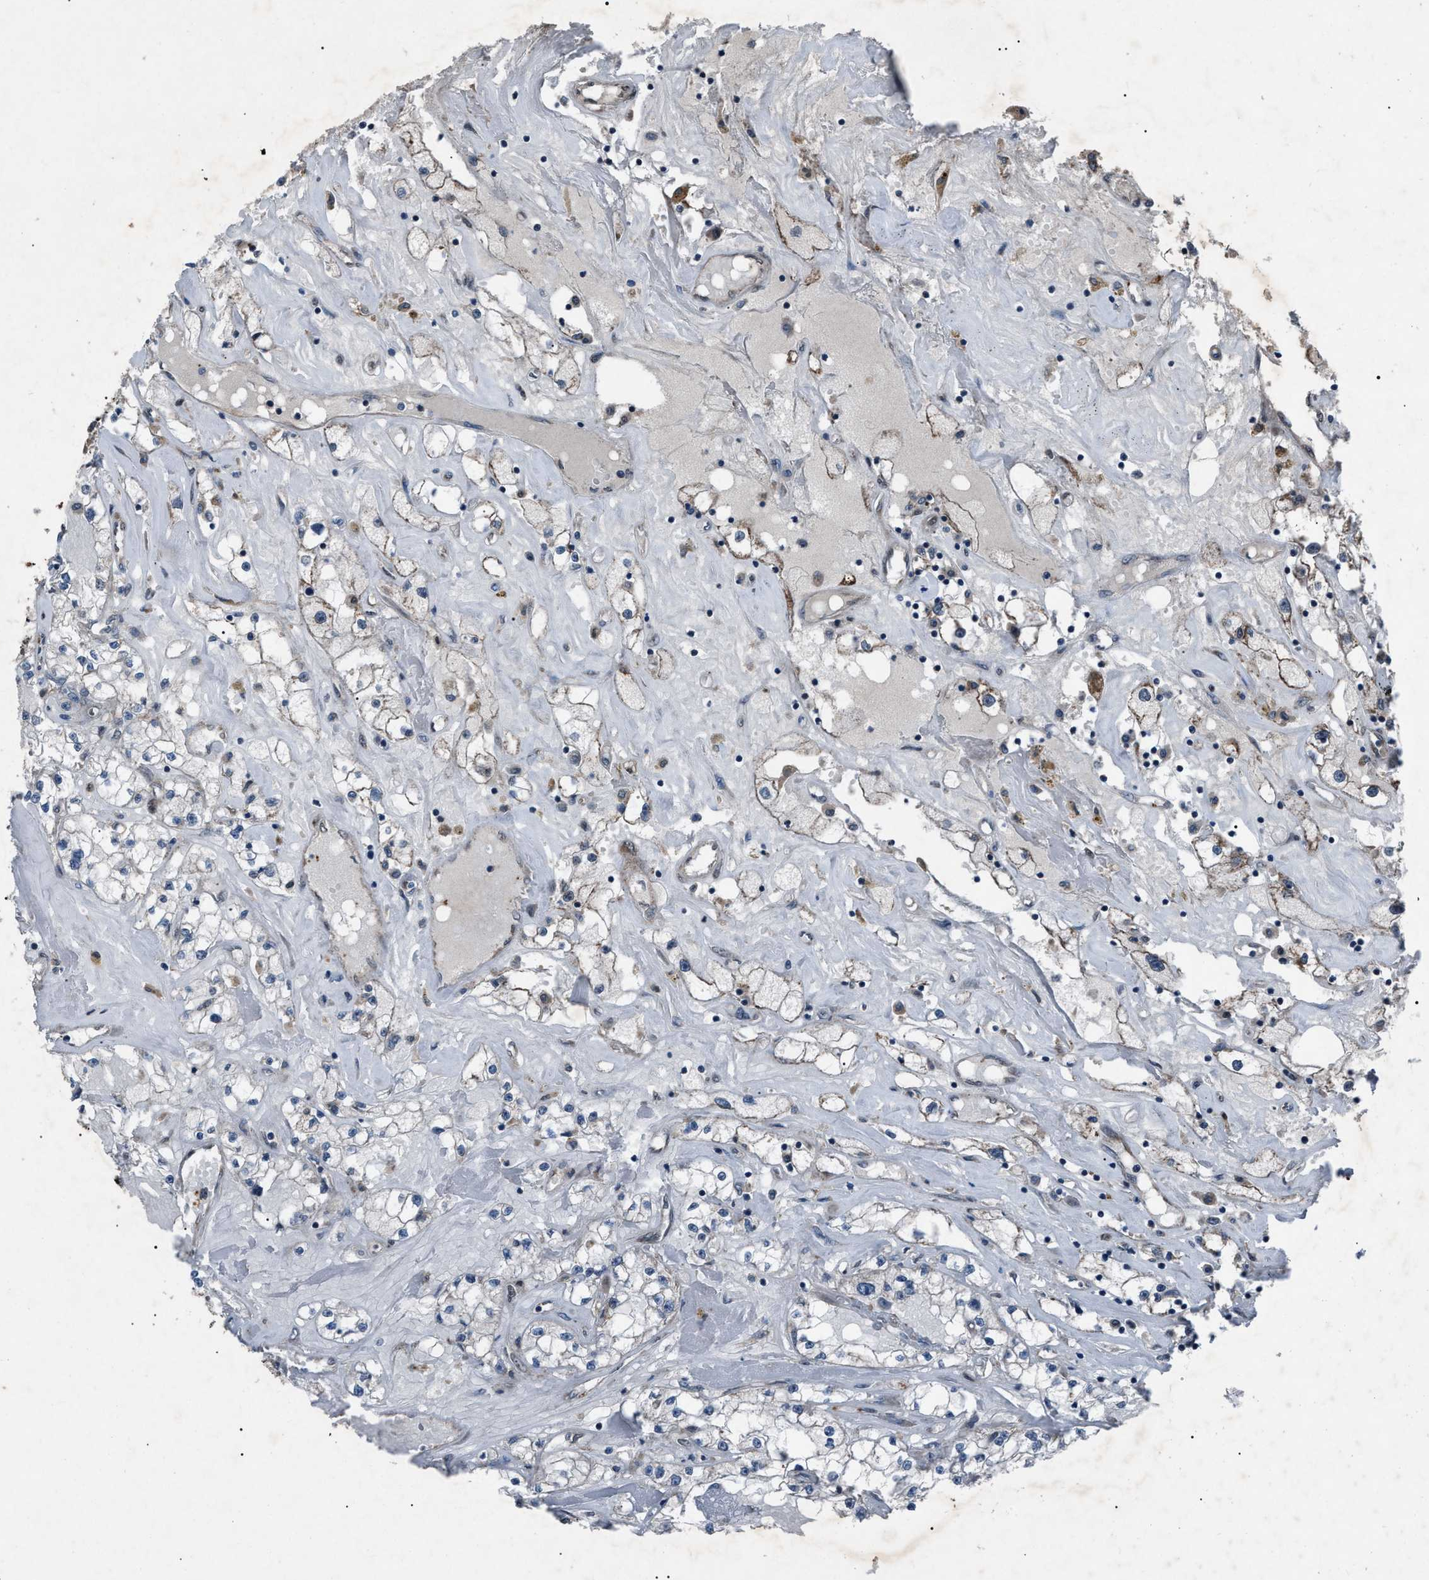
{"staining": {"intensity": "moderate", "quantity": "<25%", "location": "cytoplasmic/membranous"}, "tissue": "renal cancer", "cell_type": "Tumor cells", "image_type": "cancer", "snomed": [{"axis": "morphology", "description": "Adenocarcinoma, NOS"}, {"axis": "topography", "description": "Kidney"}], "caption": "Immunohistochemistry (IHC) staining of renal cancer, which displays low levels of moderate cytoplasmic/membranous staining in approximately <25% of tumor cells indicating moderate cytoplasmic/membranous protein expression. The staining was performed using DAB (brown) for protein detection and nuclei were counterstained in hematoxylin (blue).", "gene": "ZFAND2A", "patient": {"sex": "male", "age": 56}}